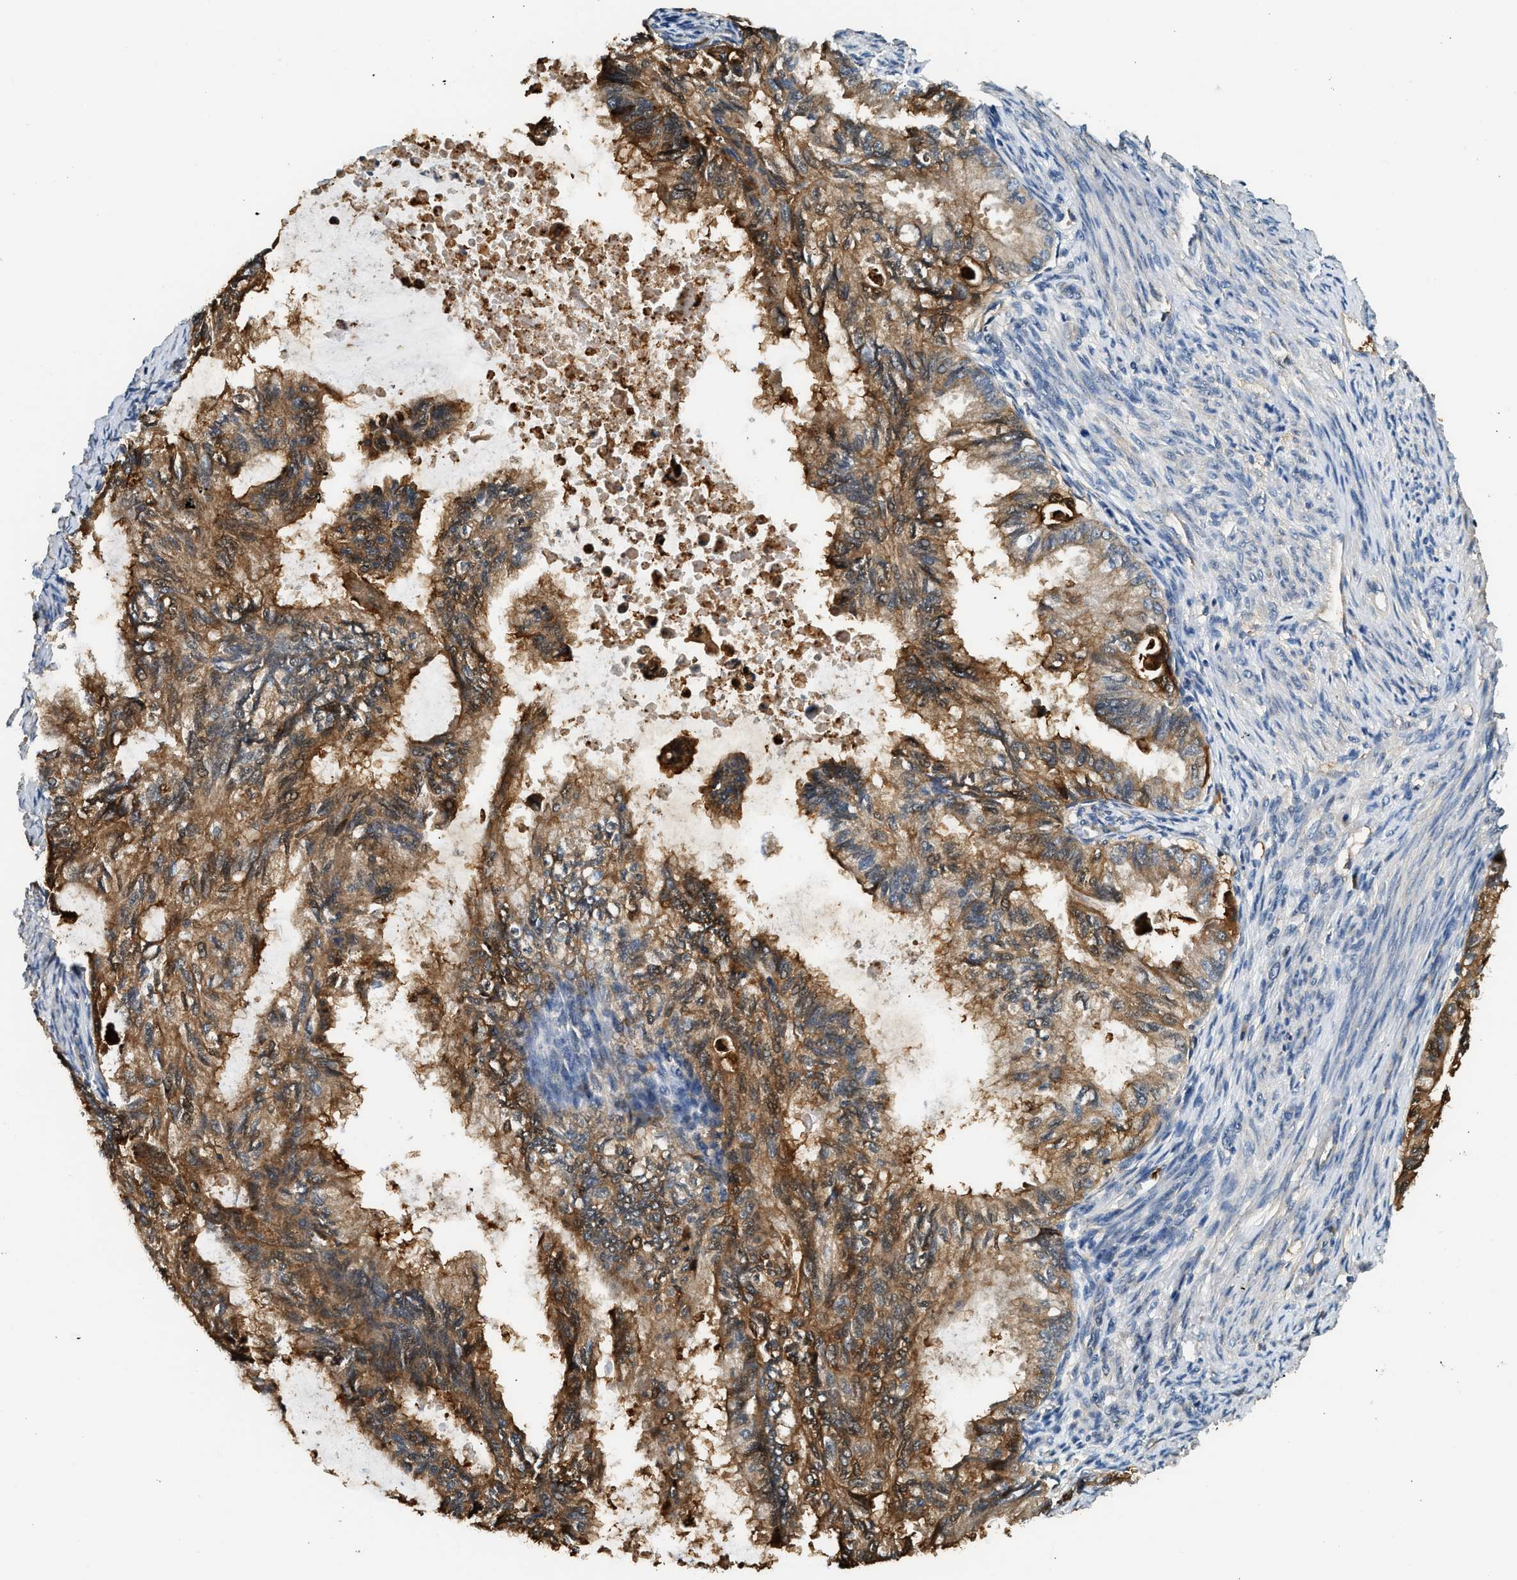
{"staining": {"intensity": "moderate", "quantity": ">75%", "location": "cytoplasmic/membranous"}, "tissue": "cervical cancer", "cell_type": "Tumor cells", "image_type": "cancer", "snomed": [{"axis": "morphology", "description": "Normal tissue, NOS"}, {"axis": "morphology", "description": "Adenocarcinoma, NOS"}, {"axis": "topography", "description": "Cervix"}, {"axis": "topography", "description": "Endometrium"}], "caption": "Immunohistochemistry (IHC) image of neoplastic tissue: human cervical cancer stained using IHC reveals medium levels of moderate protein expression localized specifically in the cytoplasmic/membranous of tumor cells, appearing as a cytoplasmic/membranous brown color.", "gene": "ANXA3", "patient": {"sex": "female", "age": 86}}